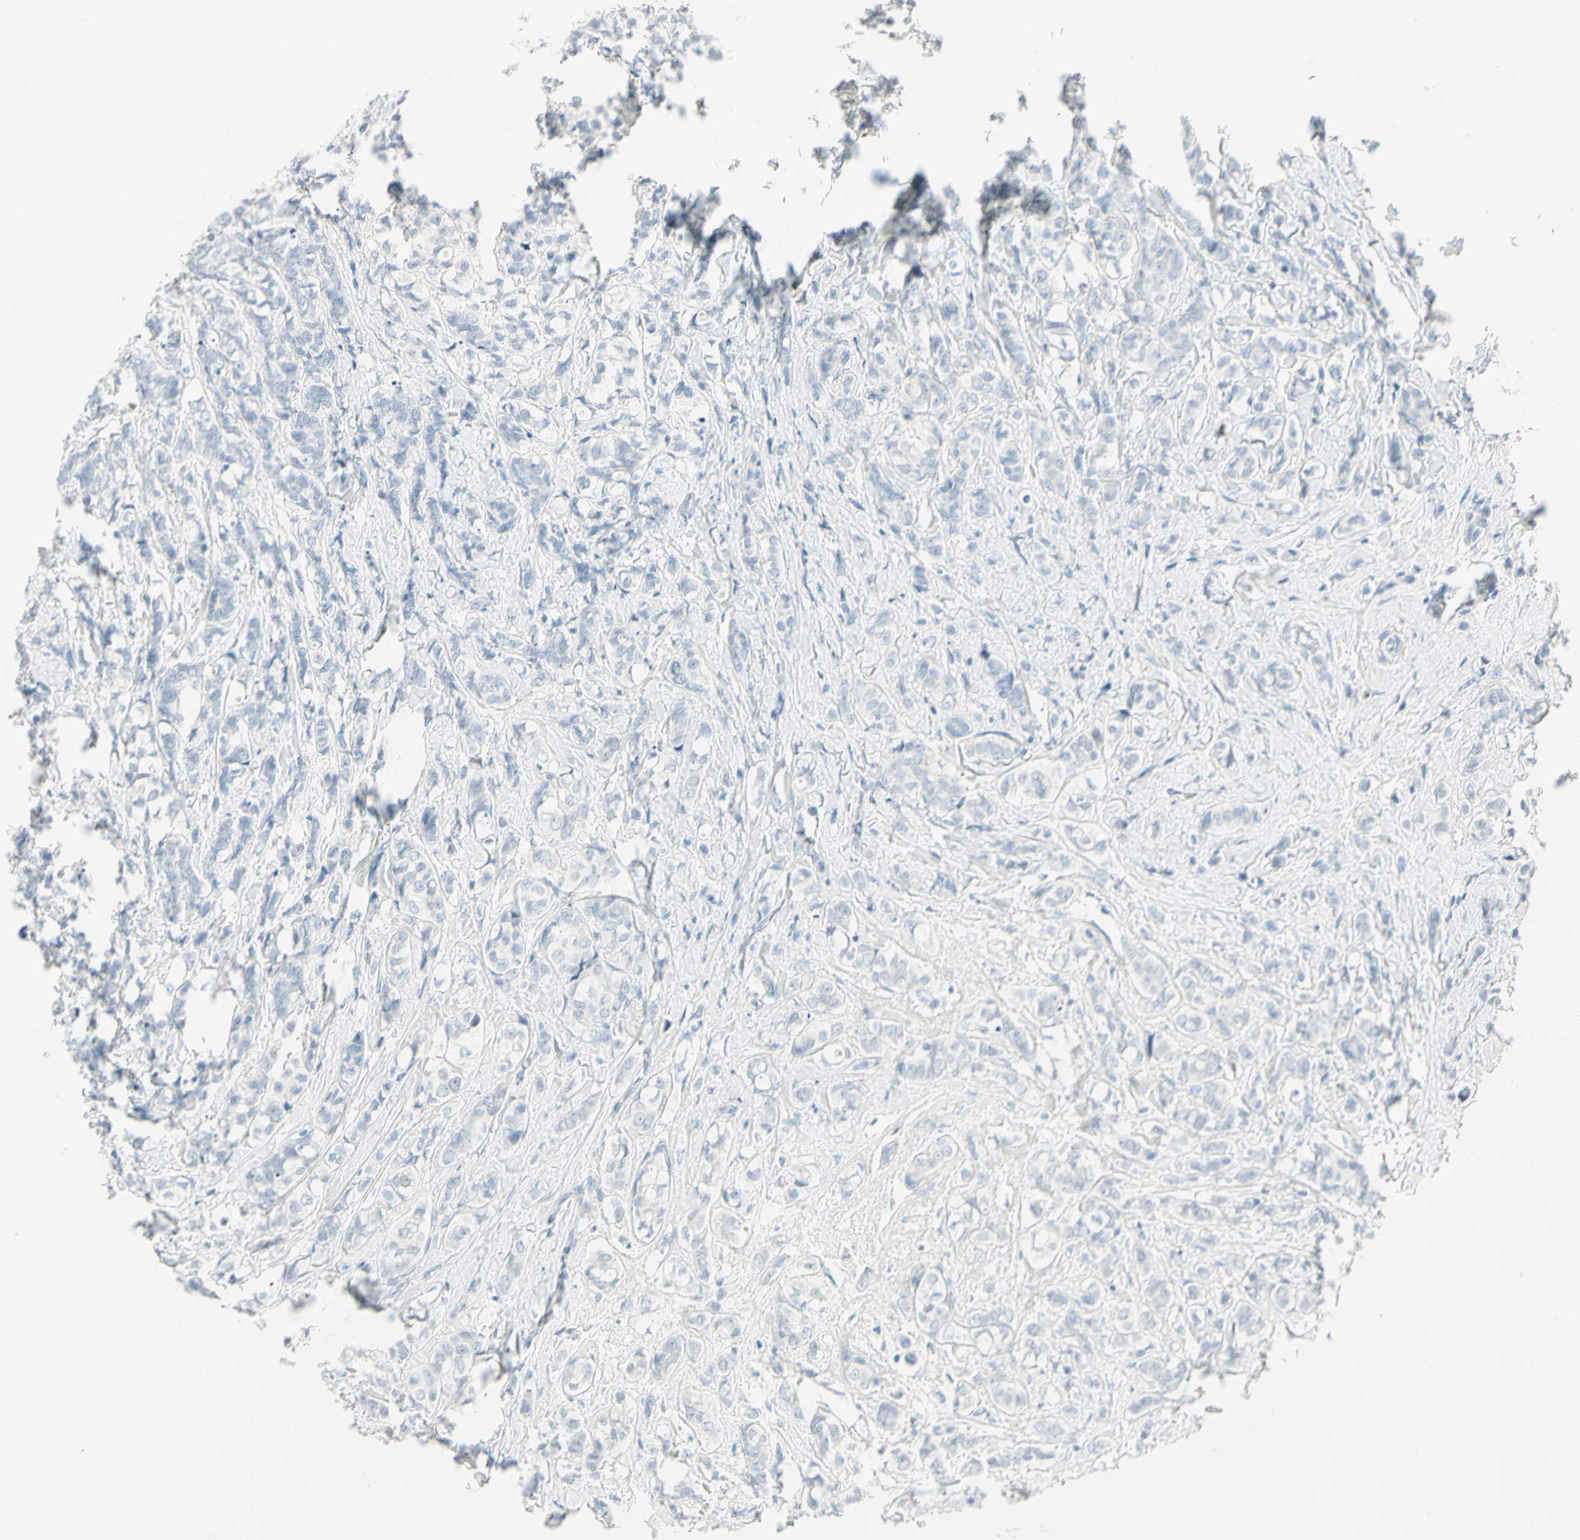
{"staining": {"intensity": "negative", "quantity": "none", "location": "none"}, "tissue": "breast cancer", "cell_type": "Tumor cells", "image_type": "cancer", "snomed": [{"axis": "morphology", "description": "Lobular carcinoma"}, {"axis": "topography", "description": "Breast"}], "caption": "Tumor cells are negative for brown protein staining in breast cancer.", "gene": "MLLT10", "patient": {"sex": "female", "age": 60}}